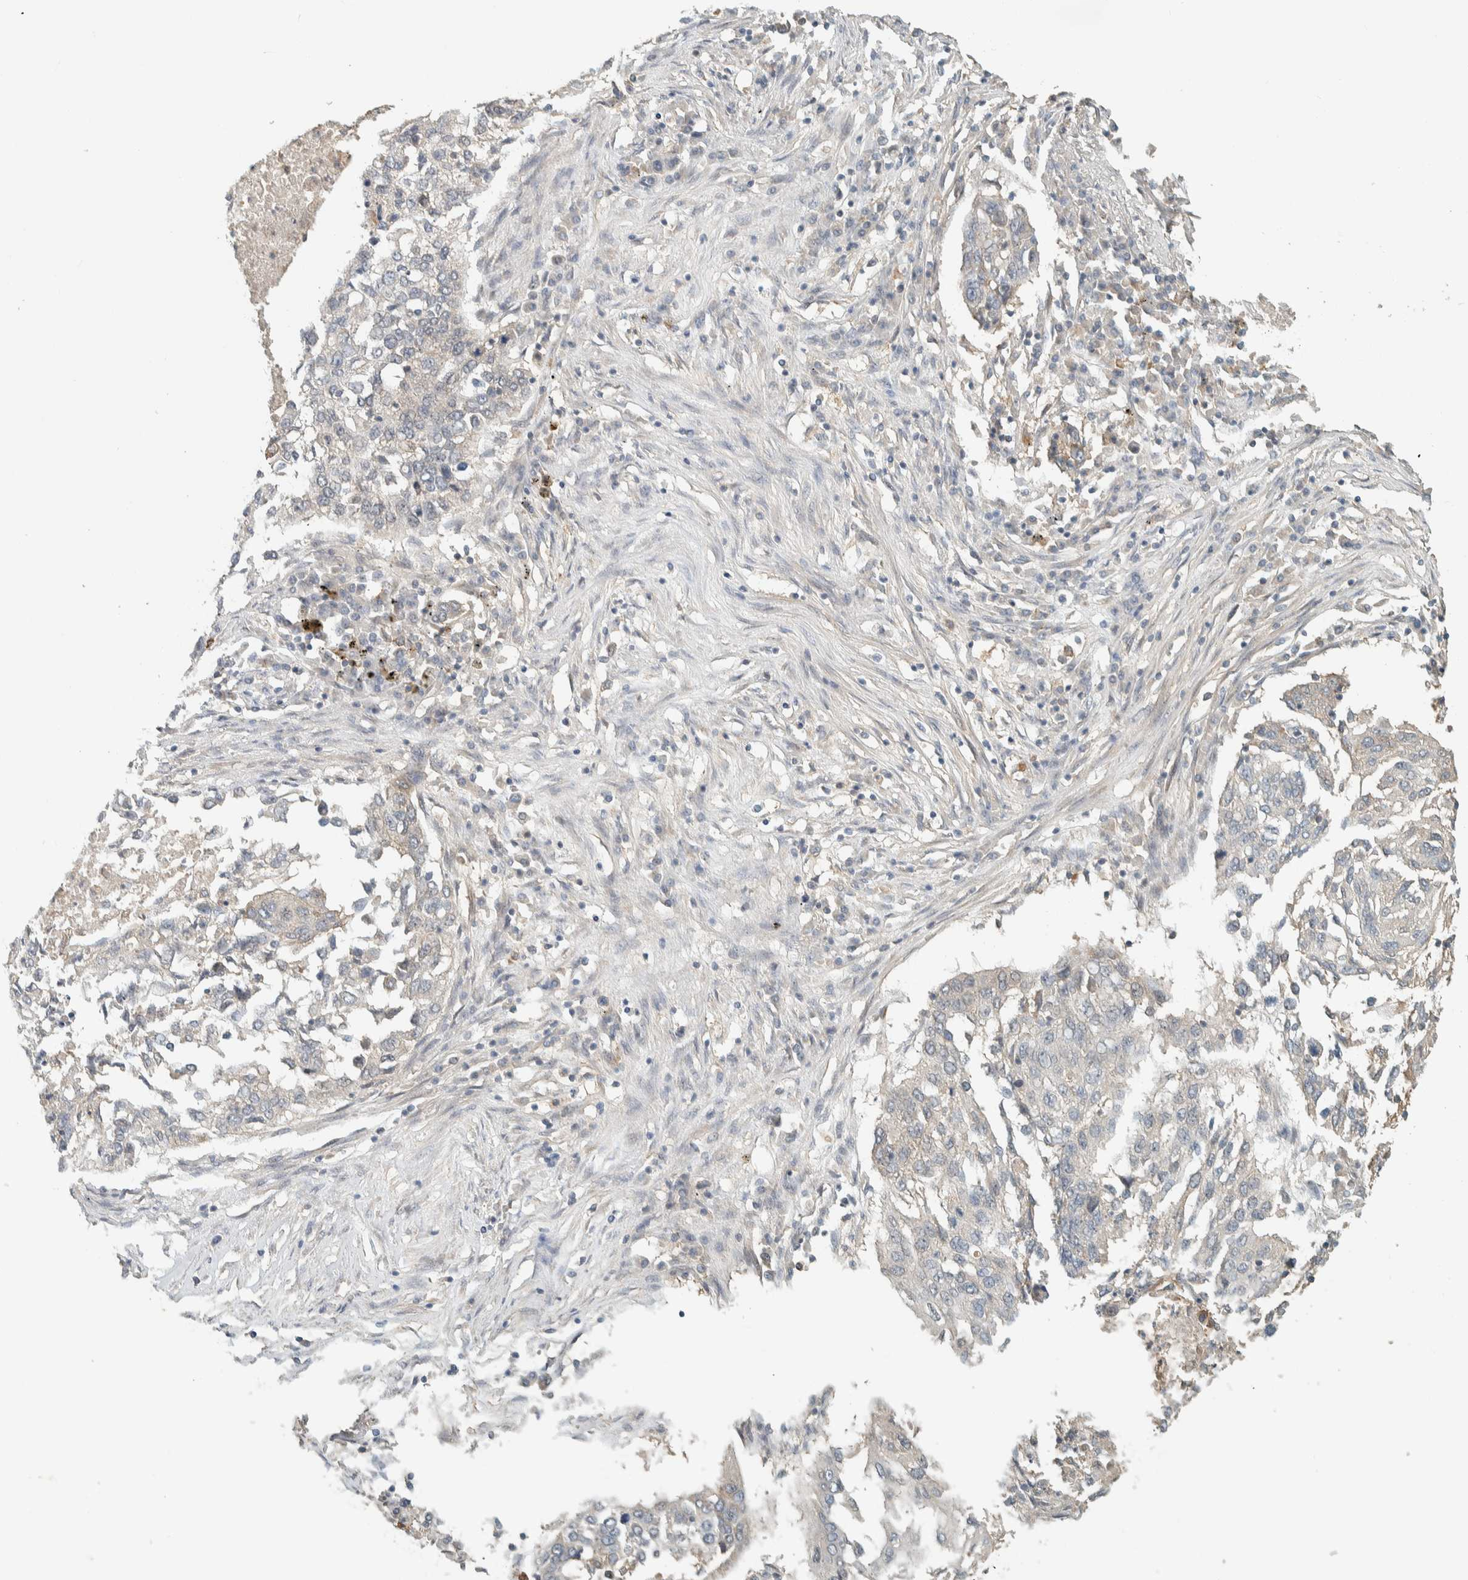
{"staining": {"intensity": "negative", "quantity": "none", "location": "none"}, "tissue": "lung cancer", "cell_type": "Tumor cells", "image_type": "cancer", "snomed": [{"axis": "morphology", "description": "Squamous cell carcinoma, NOS"}, {"axis": "topography", "description": "Lung"}], "caption": "A high-resolution histopathology image shows immunohistochemistry (IHC) staining of lung squamous cell carcinoma, which displays no significant expression in tumor cells. The staining was performed using DAB to visualize the protein expression in brown, while the nuclei were stained in blue with hematoxylin (Magnification: 20x).", "gene": "RAB11FIP1", "patient": {"sex": "female", "age": 63}}